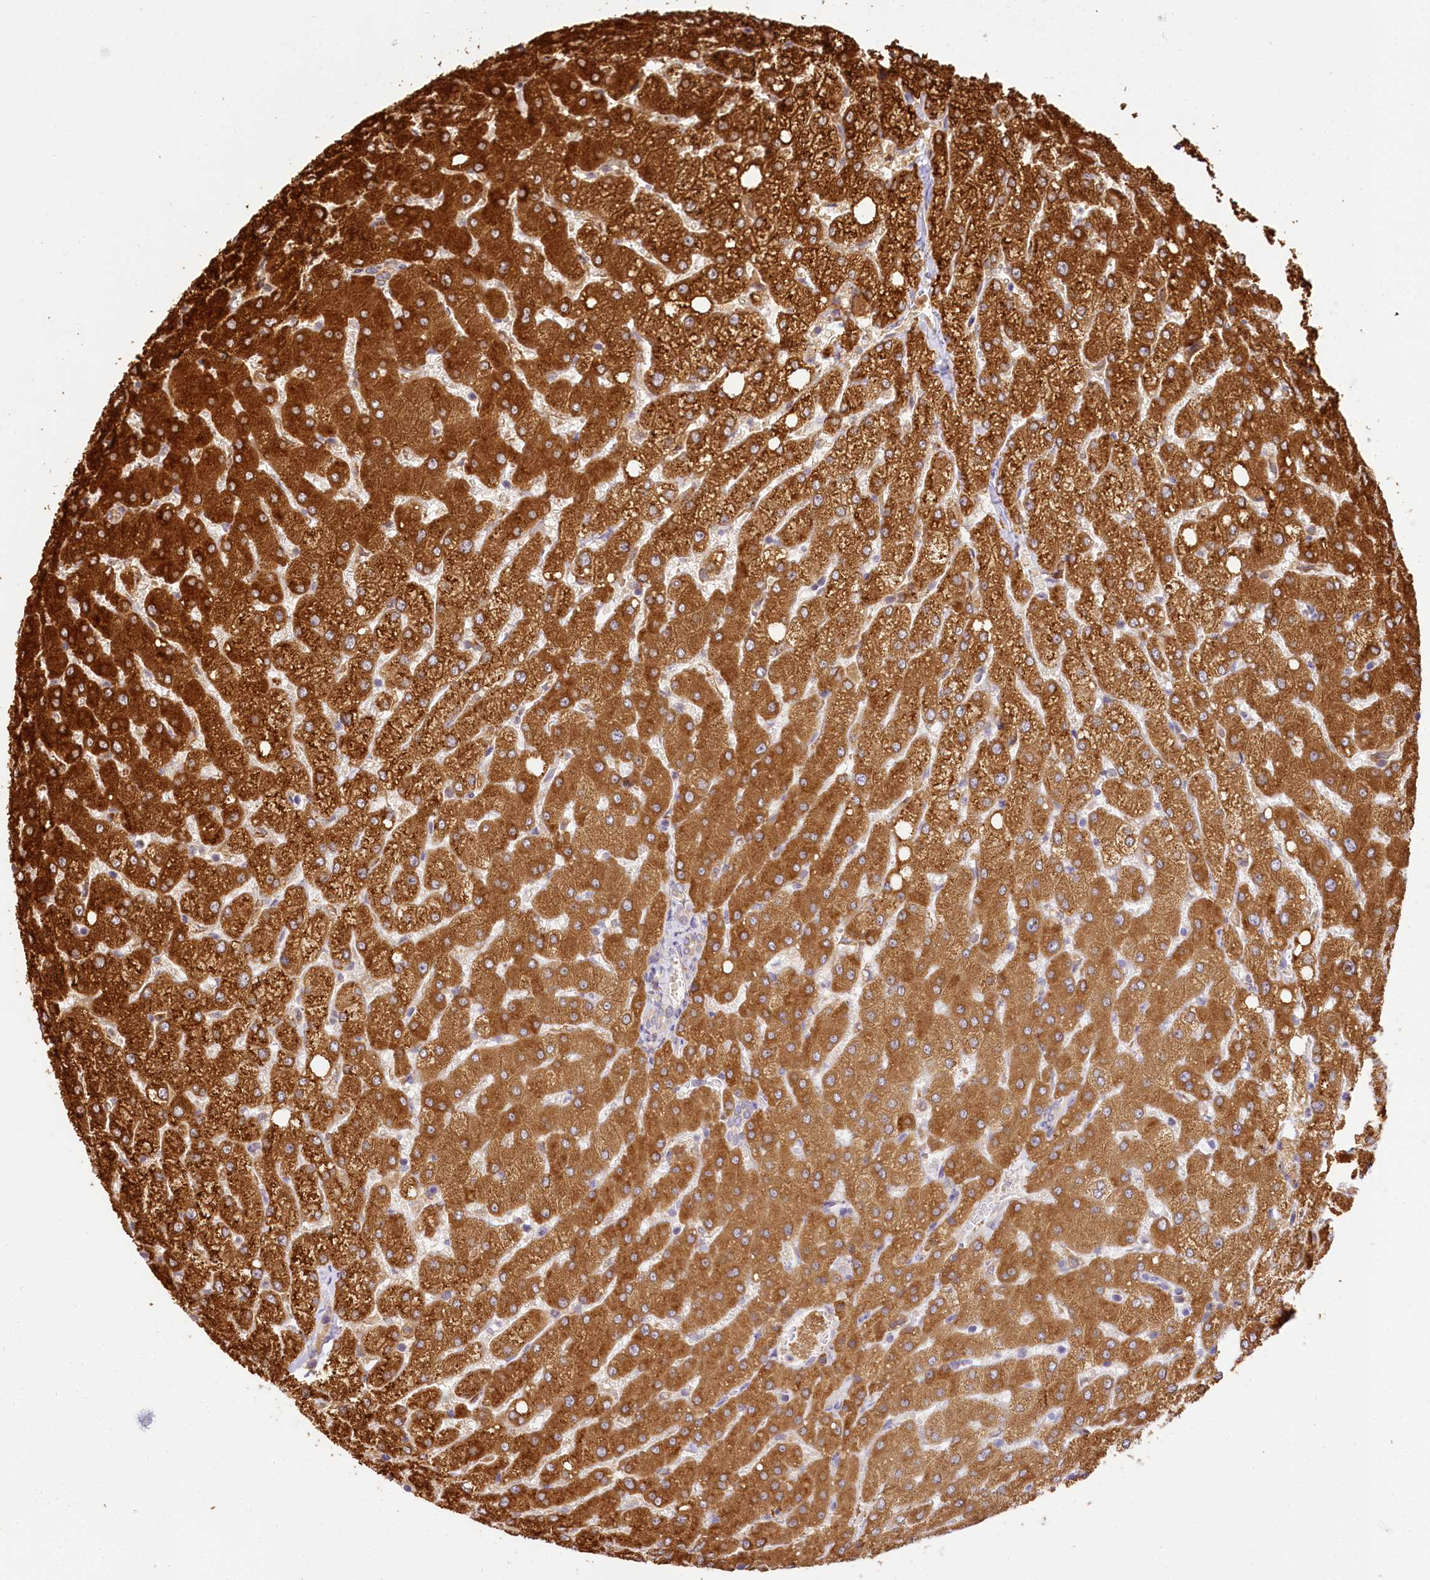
{"staining": {"intensity": "weak", "quantity": ">75%", "location": "cytoplasmic/membranous"}, "tissue": "liver", "cell_type": "Cholangiocytes", "image_type": "normal", "snomed": [{"axis": "morphology", "description": "Normal tissue, NOS"}, {"axis": "topography", "description": "Liver"}], "caption": "Immunohistochemistry (IHC) (DAB (3,3'-diaminobenzidine)) staining of normal liver exhibits weak cytoplasmic/membranous protein positivity in about >75% of cholangiocytes. The protein of interest is shown in brown color, while the nuclei are stained blue.", "gene": "PPIP5K2", "patient": {"sex": "female", "age": 54}}